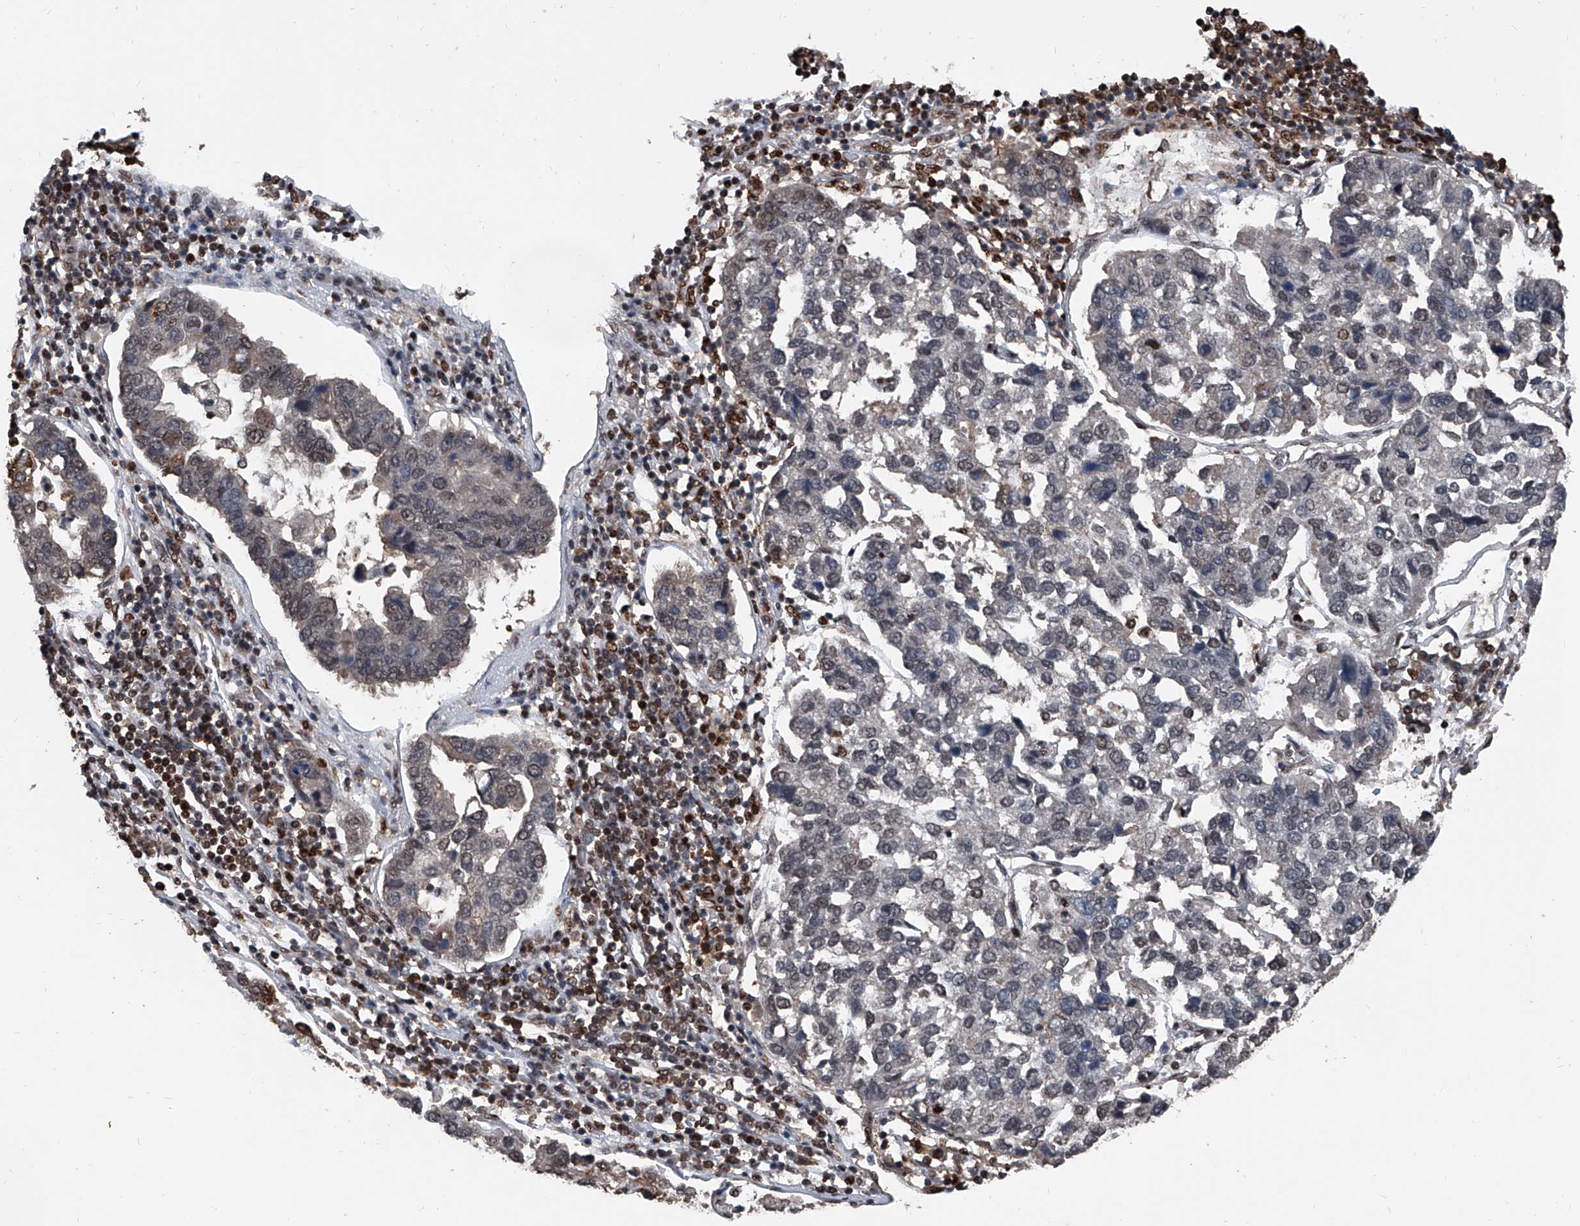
{"staining": {"intensity": "negative", "quantity": "none", "location": "none"}, "tissue": "pancreatic cancer", "cell_type": "Tumor cells", "image_type": "cancer", "snomed": [{"axis": "morphology", "description": "Adenocarcinoma, NOS"}, {"axis": "topography", "description": "Pancreas"}], "caption": "Immunohistochemistry (IHC) of human pancreatic cancer reveals no expression in tumor cells.", "gene": "FKBP5", "patient": {"sex": "female", "age": 61}}